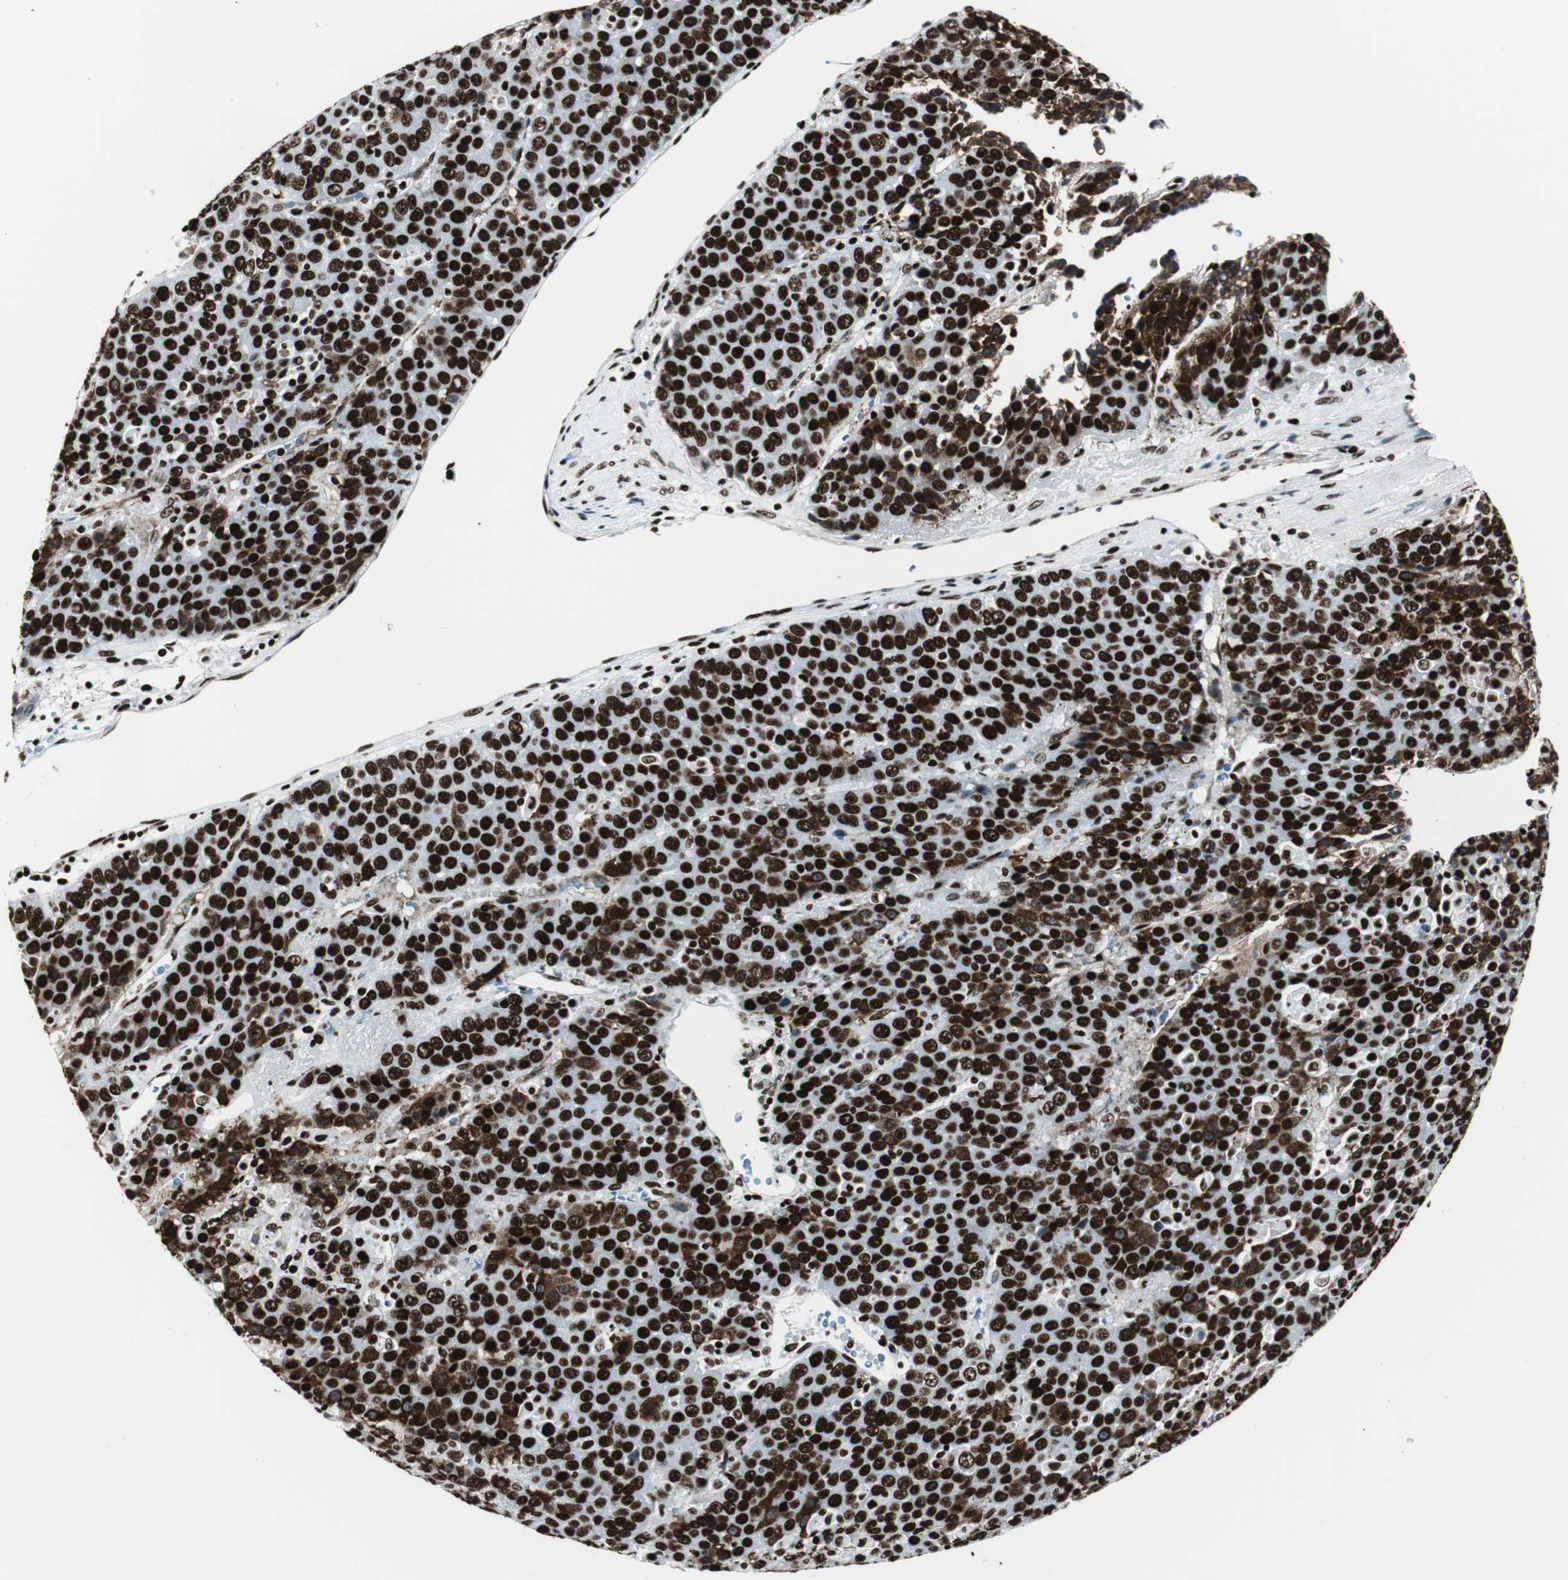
{"staining": {"intensity": "strong", "quantity": ">75%", "location": "nuclear"}, "tissue": "liver cancer", "cell_type": "Tumor cells", "image_type": "cancer", "snomed": [{"axis": "morphology", "description": "Carcinoma, Hepatocellular, NOS"}, {"axis": "topography", "description": "Liver"}], "caption": "Liver cancer stained for a protein demonstrates strong nuclear positivity in tumor cells.", "gene": "NCL", "patient": {"sex": "female", "age": 53}}